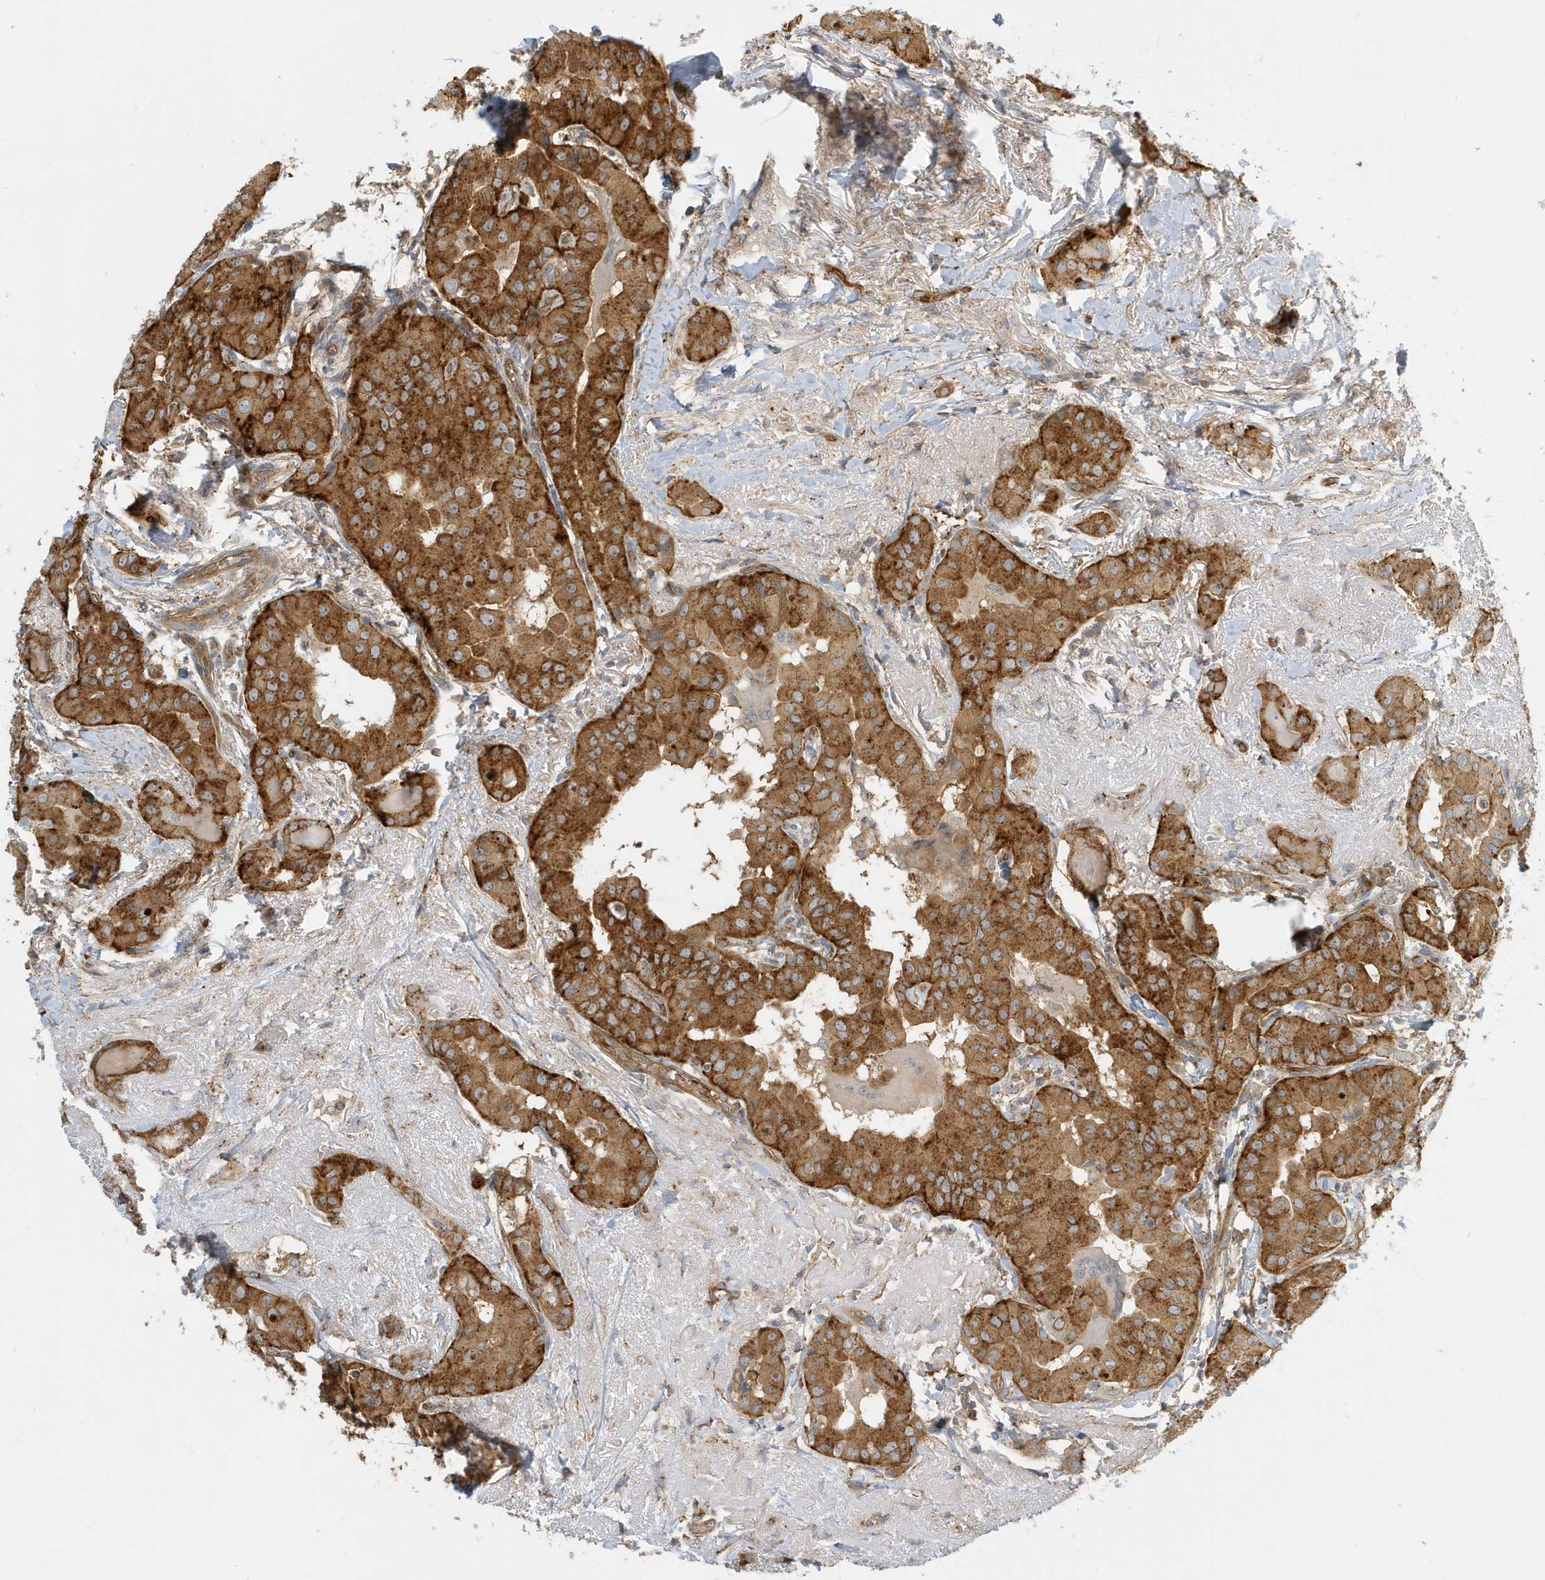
{"staining": {"intensity": "moderate", "quantity": ">75%", "location": "cytoplasmic/membranous"}, "tissue": "thyroid cancer", "cell_type": "Tumor cells", "image_type": "cancer", "snomed": [{"axis": "morphology", "description": "Papillary adenocarcinoma, NOS"}, {"axis": "topography", "description": "Thyroid gland"}], "caption": "Immunohistochemical staining of thyroid papillary adenocarcinoma exhibits moderate cytoplasmic/membranous protein expression in approximately >75% of tumor cells.", "gene": "FYCO1", "patient": {"sex": "male", "age": 33}}